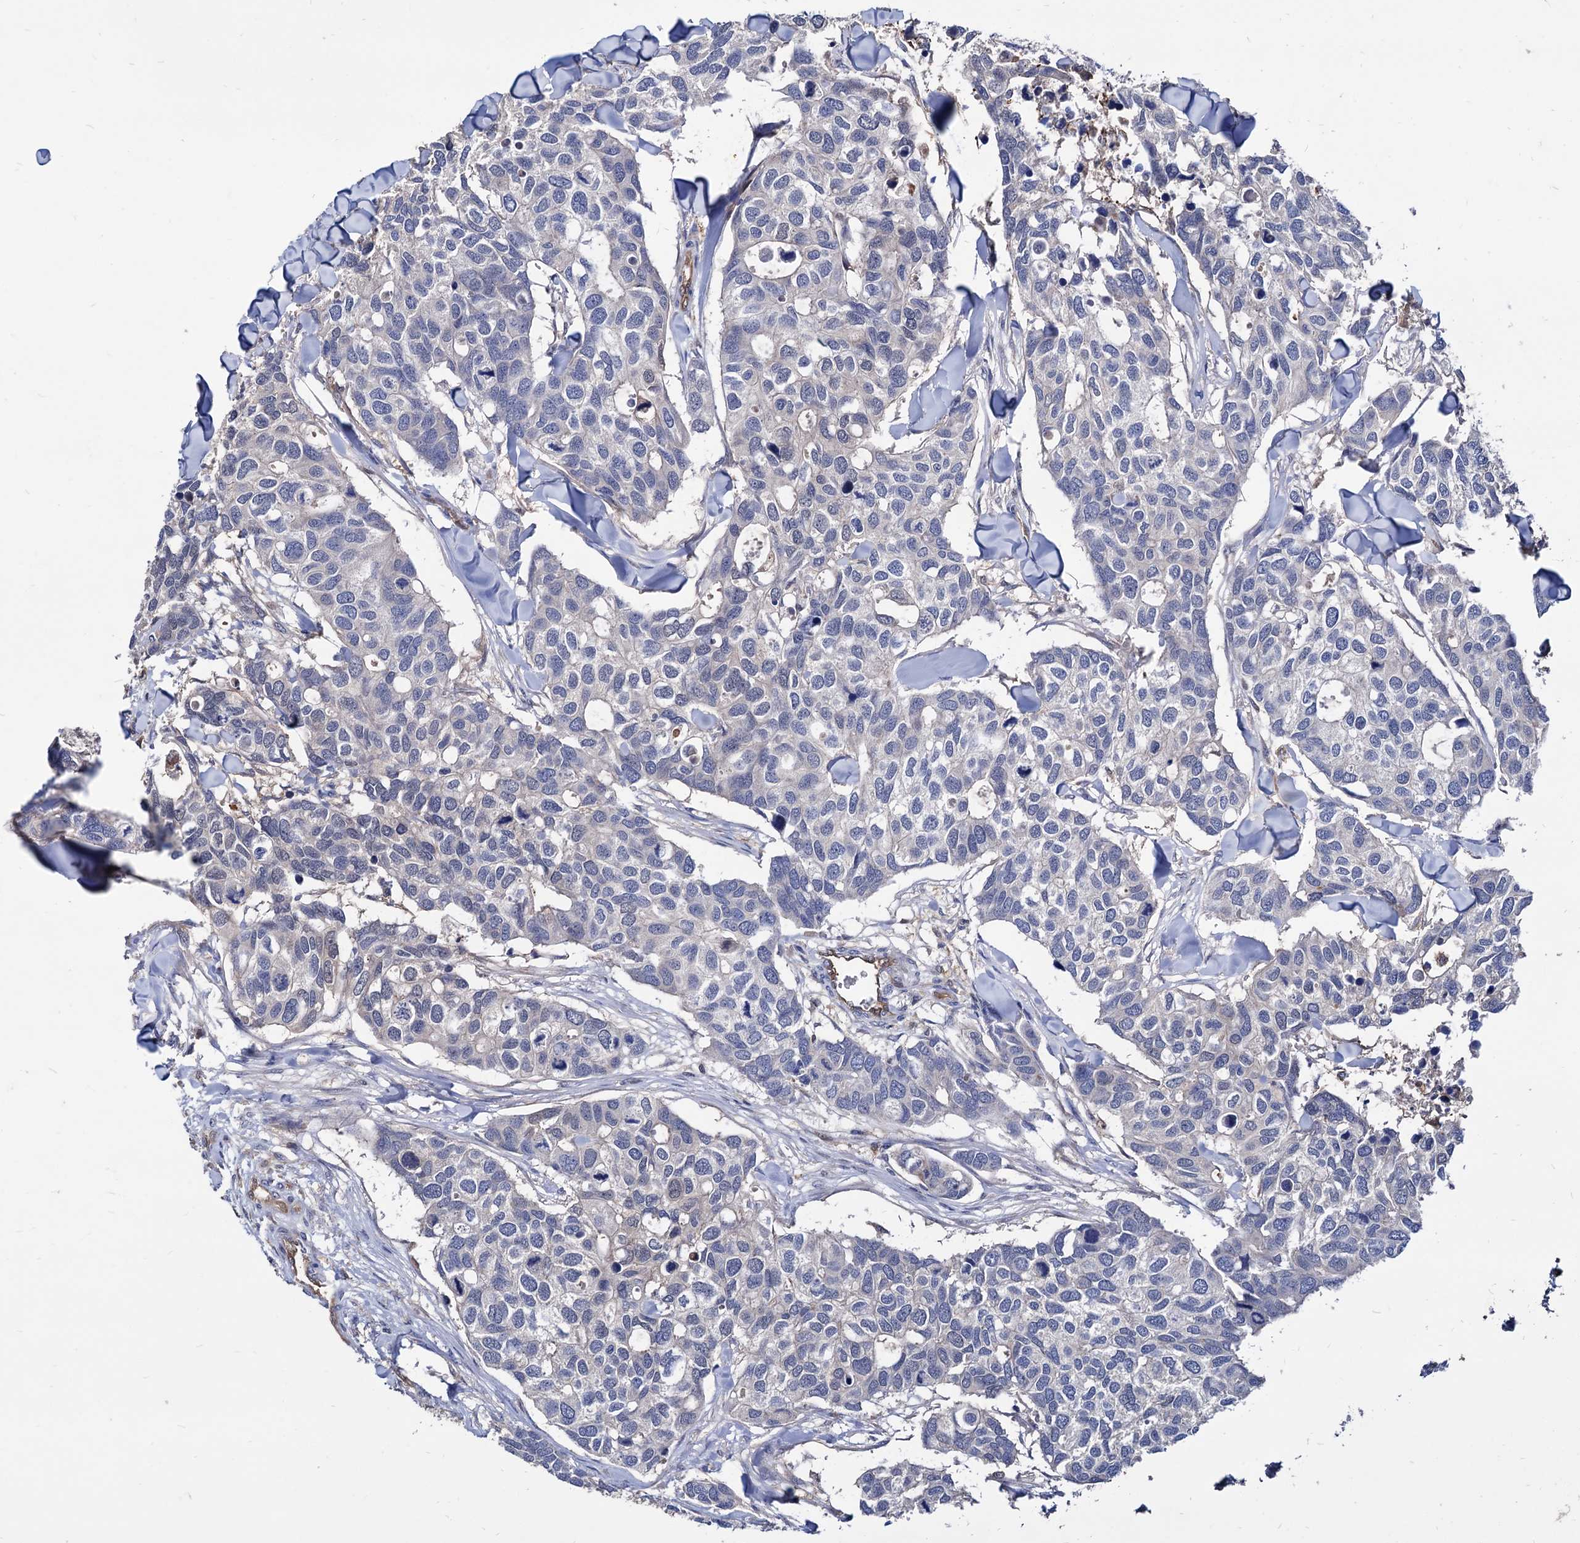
{"staining": {"intensity": "negative", "quantity": "none", "location": "none"}, "tissue": "breast cancer", "cell_type": "Tumor cells", "image_type": "cancer", "snomed": [{"axis": "morphology", "description": "Duct carcinoma"}, {"axis": "topography", "description": "Breast"}], "caption": "Image shows no protein positivity in tumor cells of infiltrating ductal carcinoma (breast) tissue.", "gene": "CPPED1", "patient": {"sex": "female", "age": 83}}